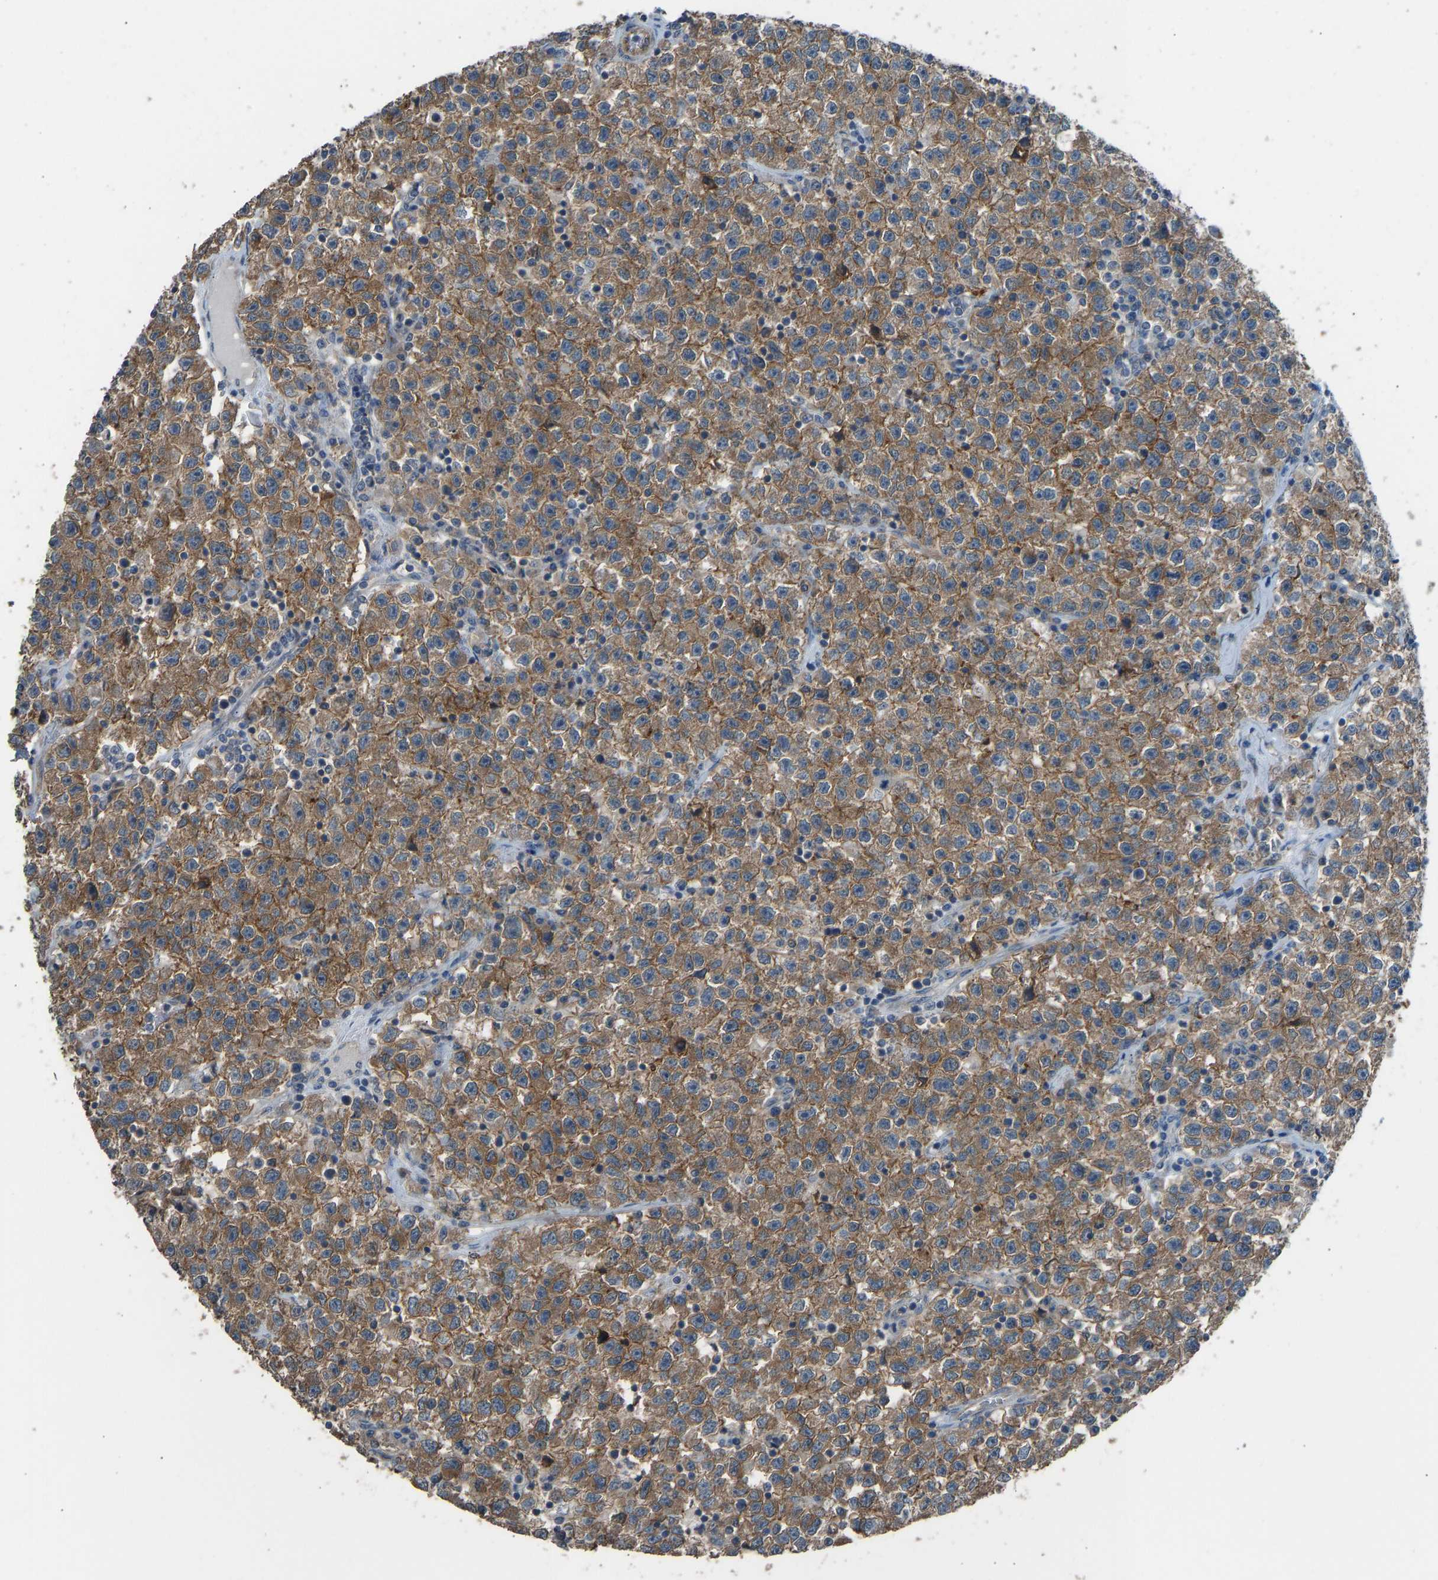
{"staining": {"intensity": "moderate", "quantity": ">75%", "location": "cytoplasmic/membranous"}, "tissue": "testis cancer", "cell_type": "Tumor cells", "image_type": "cancer", "snomed": [{"axis": "morphology", "description": "Seminoma, NOS"}, {"axis": "topography", "description": "Testis"}], "caption": "Immunohistochemical staining of human seminoma (testis) exhibits medium levels of moderate cytoplasmic/membranous staining in about >75% of tumor cells.", "gene": "SLC43A1", "patient": {"sex": "male", "age": 22}}